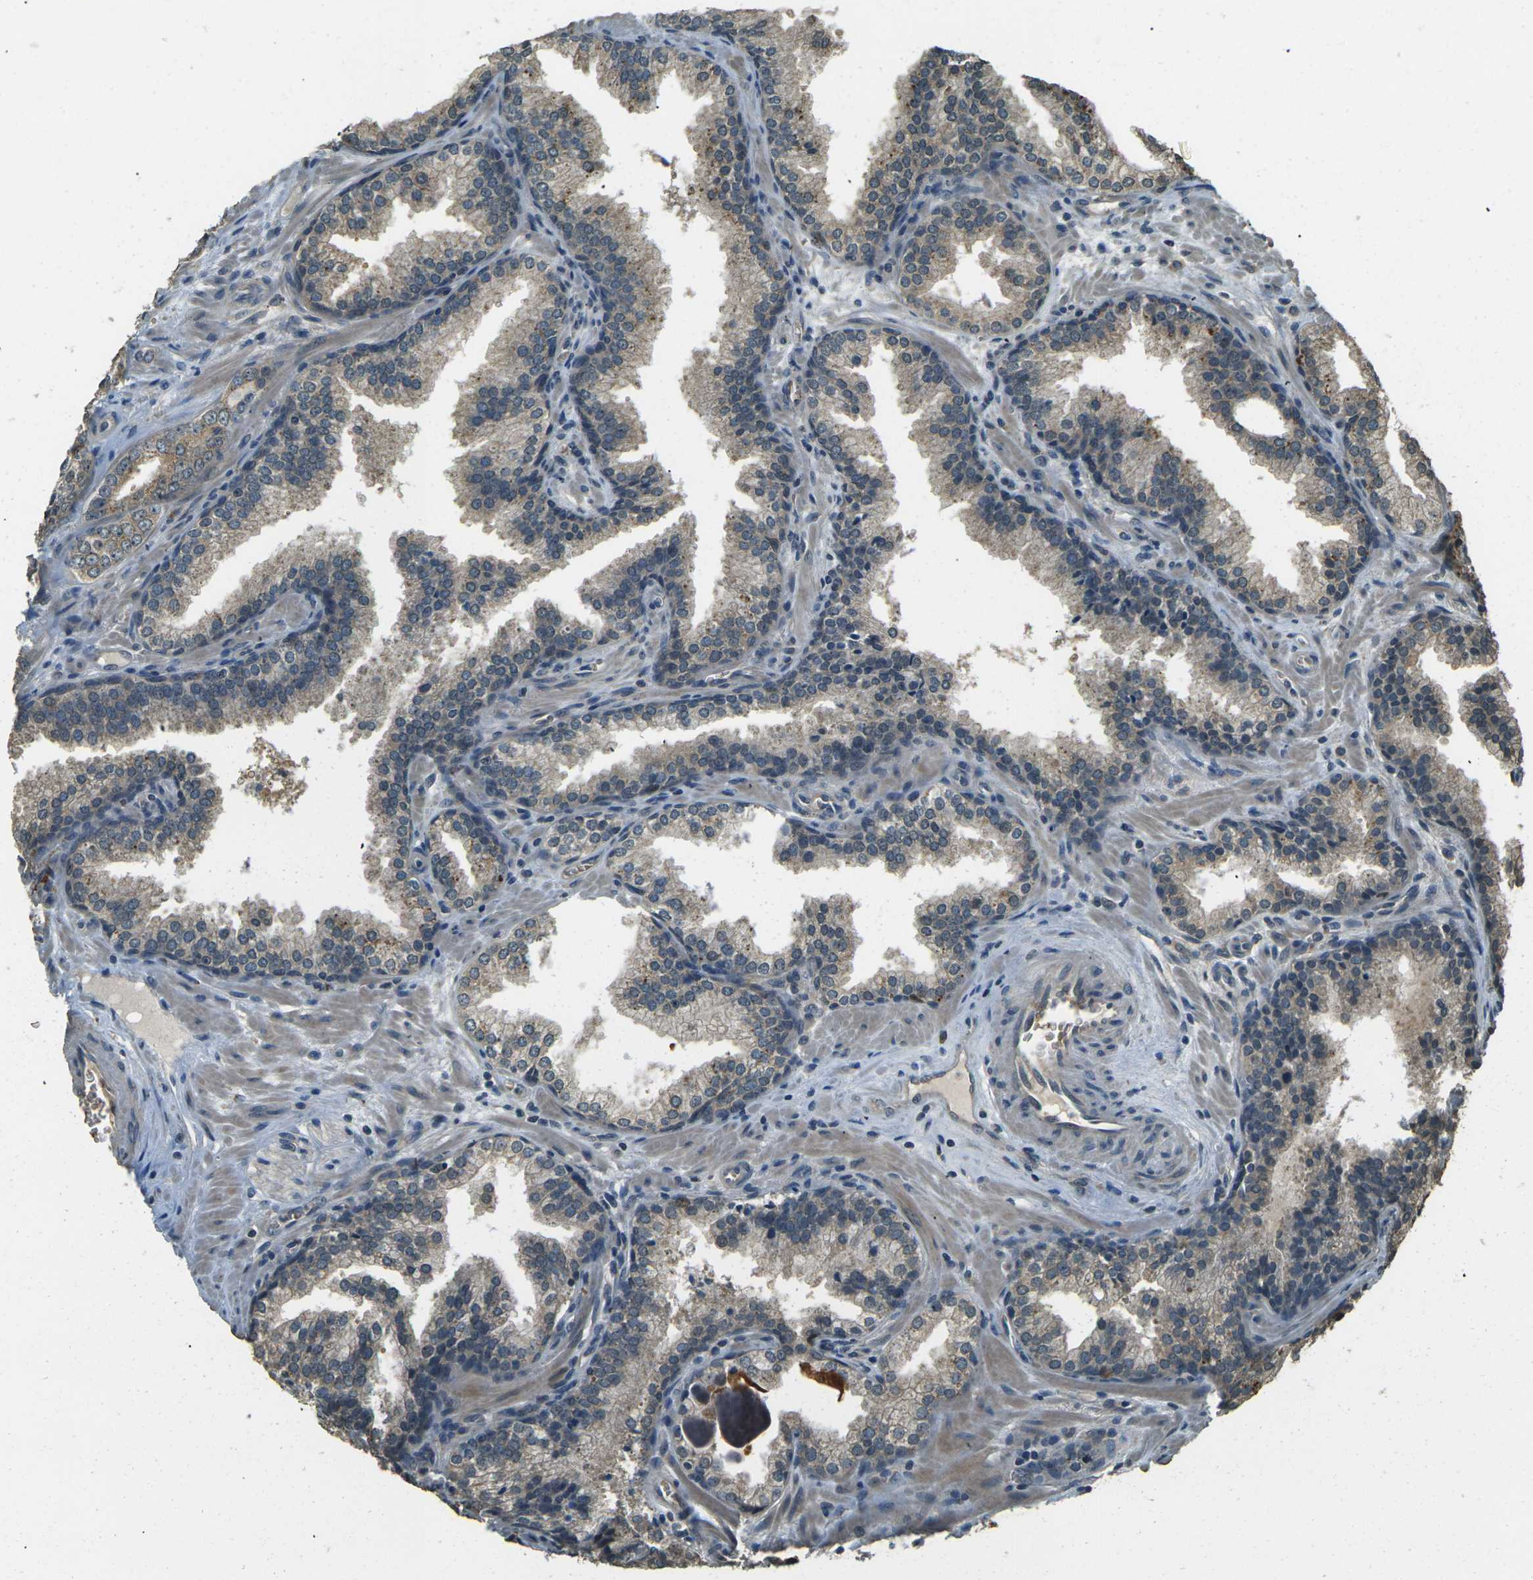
{"staining": {"intensity": "weak", "quantity": ">75%", "location": "cytoplasmic/membranous"}, "tissue": "prostate cancer", "cell_type": "Tumor cells", "image_type": "cancer", "snomed": [{"axis": "morphology", "description": "Adenocarcinoma, Low grade"}, {"axis": "topography", "description": "Prostate"}], "caption": "Prostate low-grade adenocarcinoma stained with a protein marker reveals weak staining in tumor cells.", "gene": "TOR1A", "patient": {"sex": "male", "age": 60}}